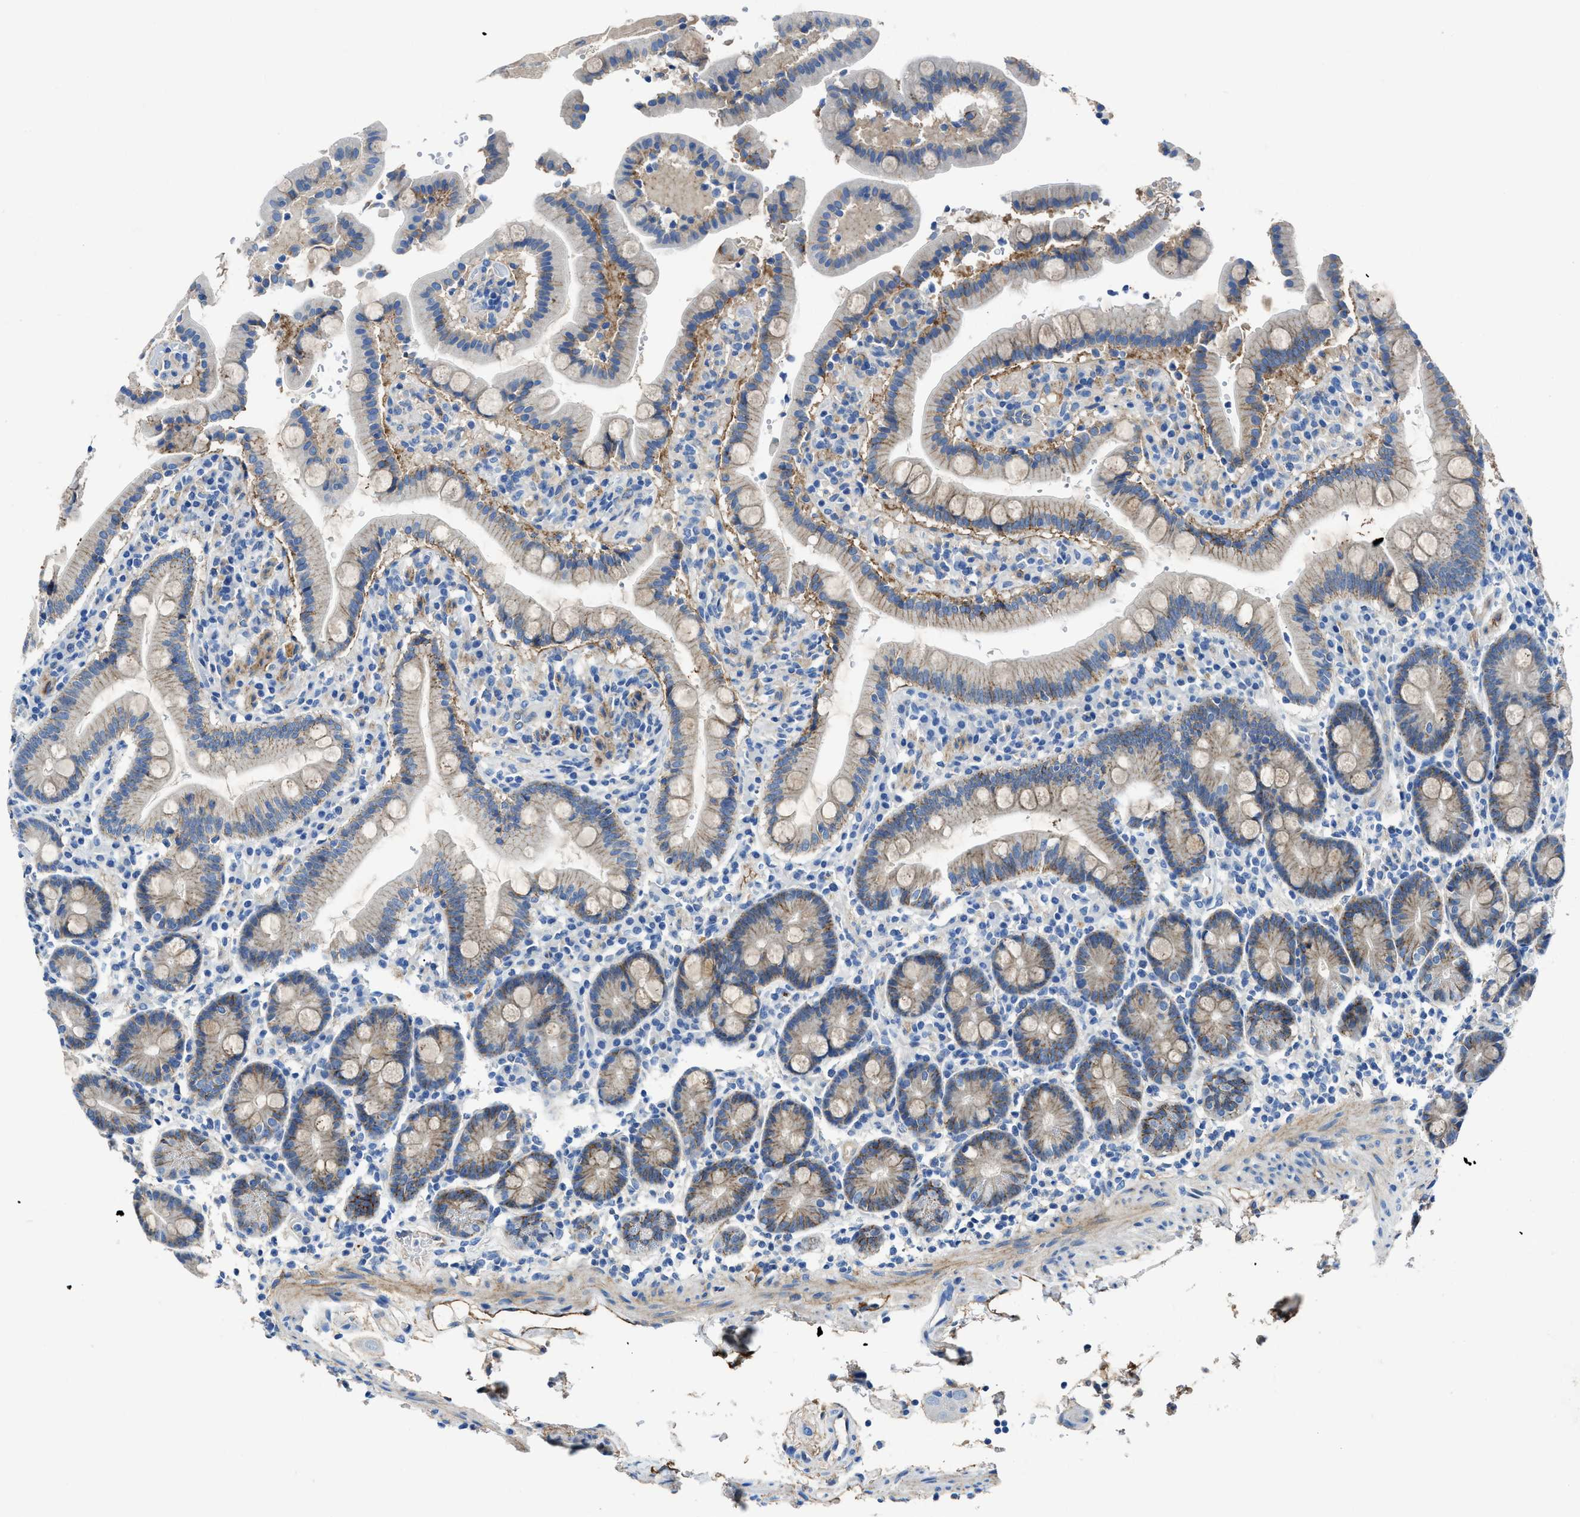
{"staining": {"intensity": "moderate", "quantity": "<25%", "location": "cytoplasmic/membranous"}, "tissue": "duodenum", "cell_type": "Glandular cells", "image_type": "normal", "snomed": [{"axis": "morphology", "description": "Normal tissue, NOS"}, {"axis": "topography", "description": "Small intestine, NOS"}], "caption": "Moderate cytoplasmic/membranous protein positivity is seen in approximately <25% of glandular cells in duodenum. (Stains: DAB in brown, nuclei in blue, Microscopy: brightfield microscopy at high magnification).", "gene": "PTGFRN", "patient": {"sex": "female", "age": 71}}